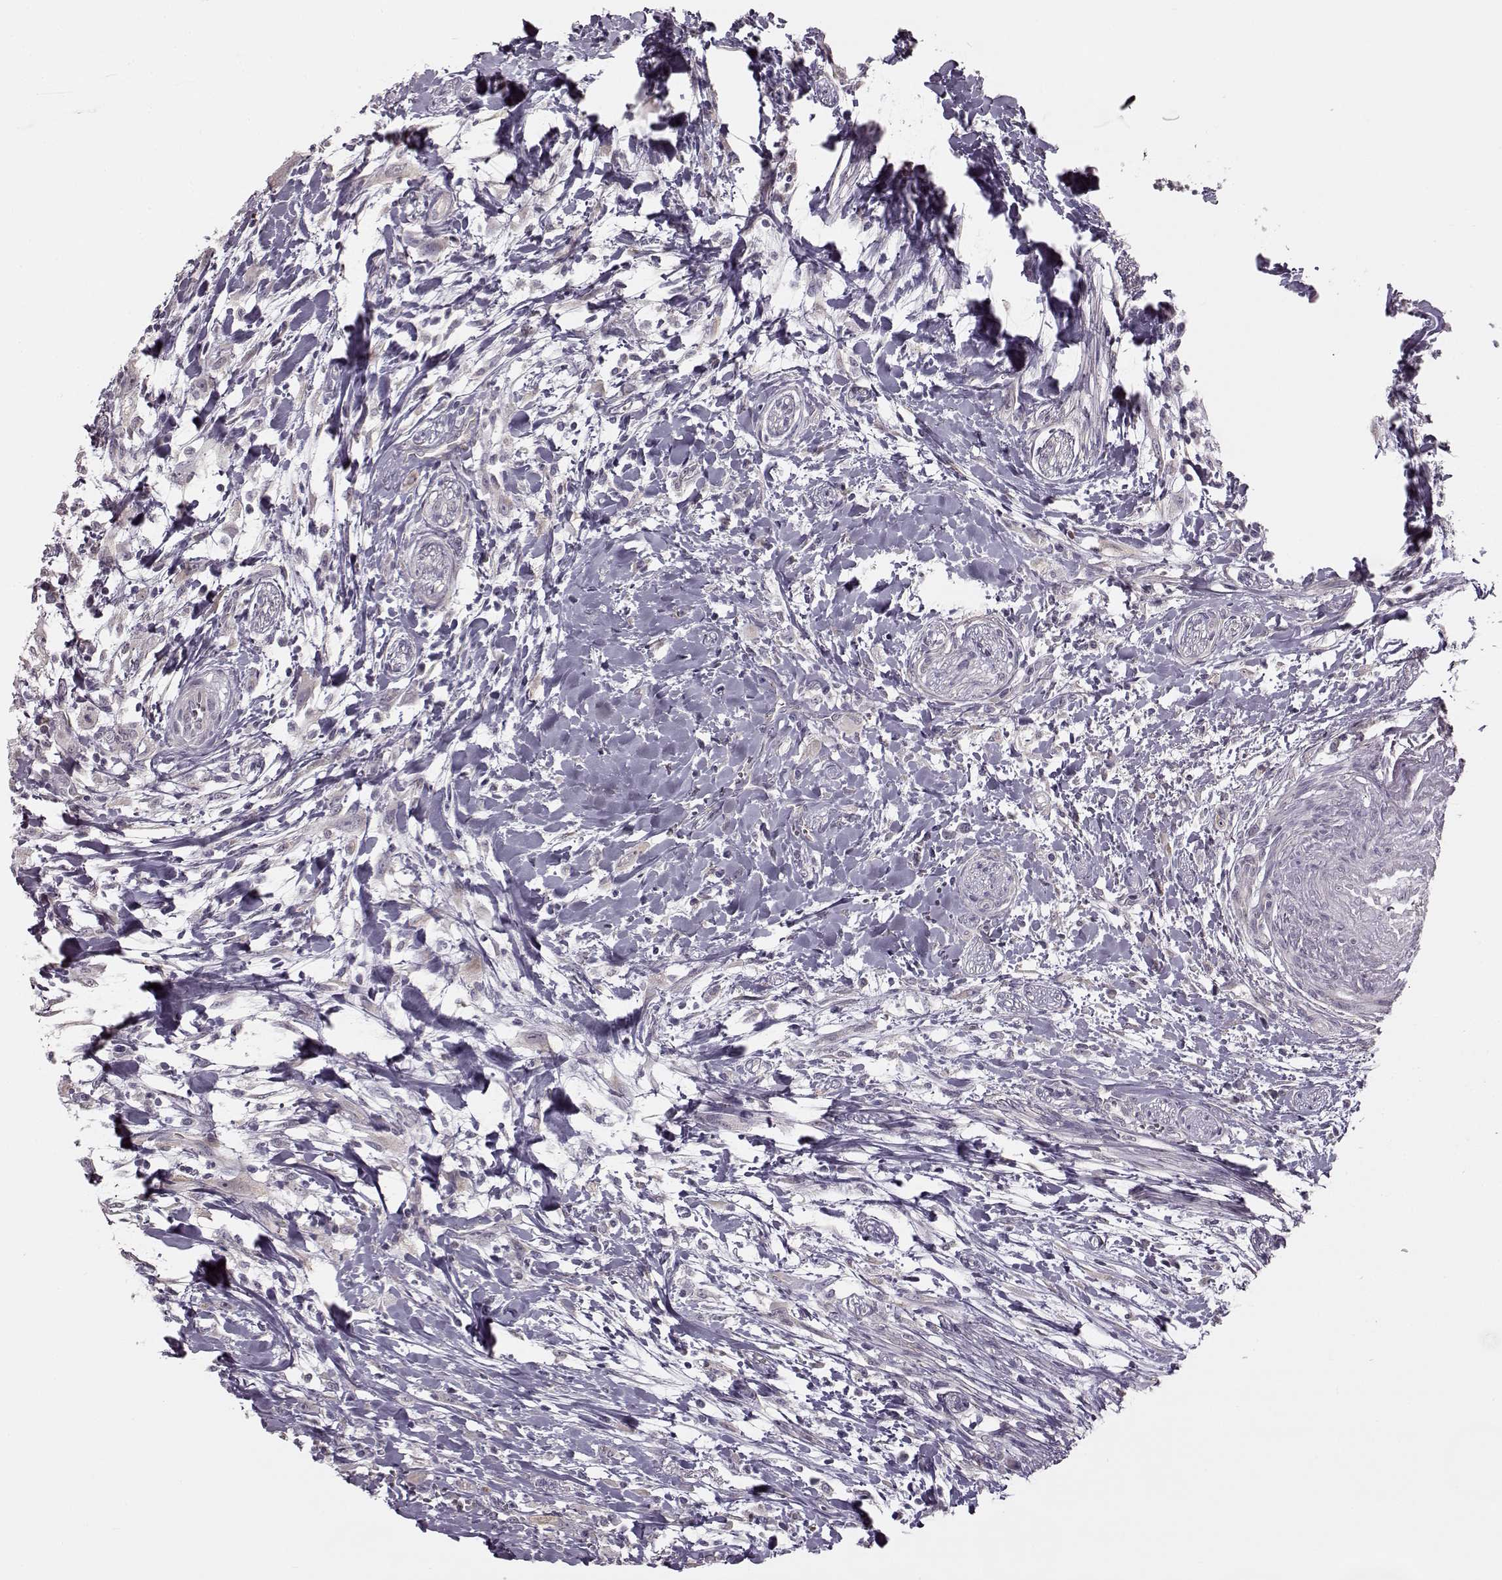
{"staining": {"intensity": "negative", "quantity": "none", "location": "none"}, "tissue": "head and neck cancer", "cell_type": "Tumor cells", "image_type": "cancer", "snomed": [{"axis": "morphology", "description": "Squamous cell carcinoma, NOS"}, {"axis": "morphology", "description": "Squamous cell carcinoma, metastatic, NOS"}, {"axis": "topography", "description": "Oral tissue"}, {"axis": "topography", "description": "Head-Neck"}], "caption": "IHC histopathology image of head and neck squamous cell carcinoma stained for a protein (brown), which demonstrates no expression in tumor cells.", "gene": "MAP6D1", "patient": {"sex": "female", "age": 85}}